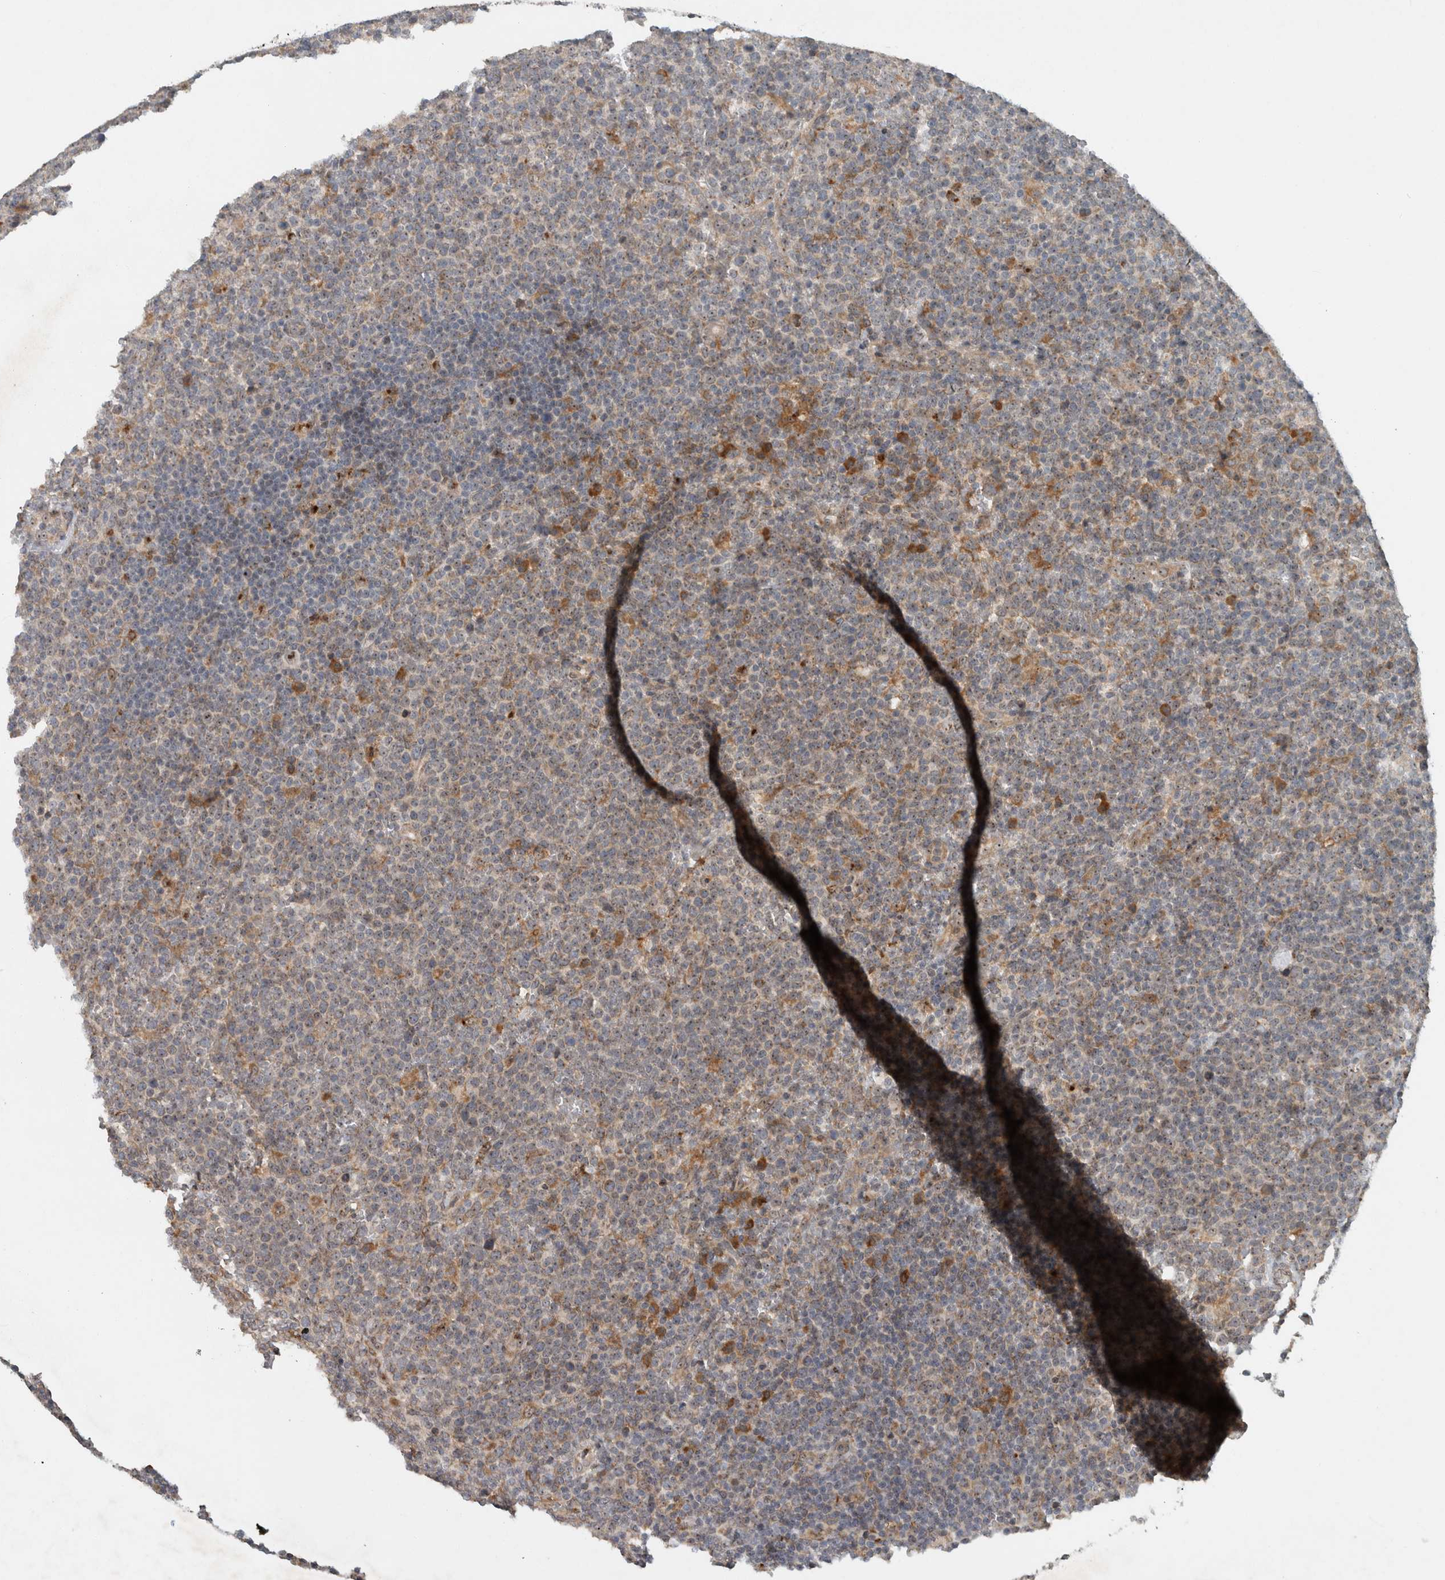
{"staining": {"intensity": "weak", "quantity": "25%-75%", "location": "nuclear"}, "tissue": "lymphoma", "cell_type": "Tumor cells", "image_type": "cancer", "snomed": [{"axis": "morphology", "description": "Malignant lymphoma, non-Hodgkin's type, High grade"}, {"axis": "topography", "description": "Lymph node"}], "caption": "Brown immunohistochemical staining in high-grade malignant lymphoma, non-Hodgkin's type shows weak nuclear expression in approximately 25%-75% of tumor cells.", "gene": "GPR137B", "patient": {"sex": "male", "age": 61}}